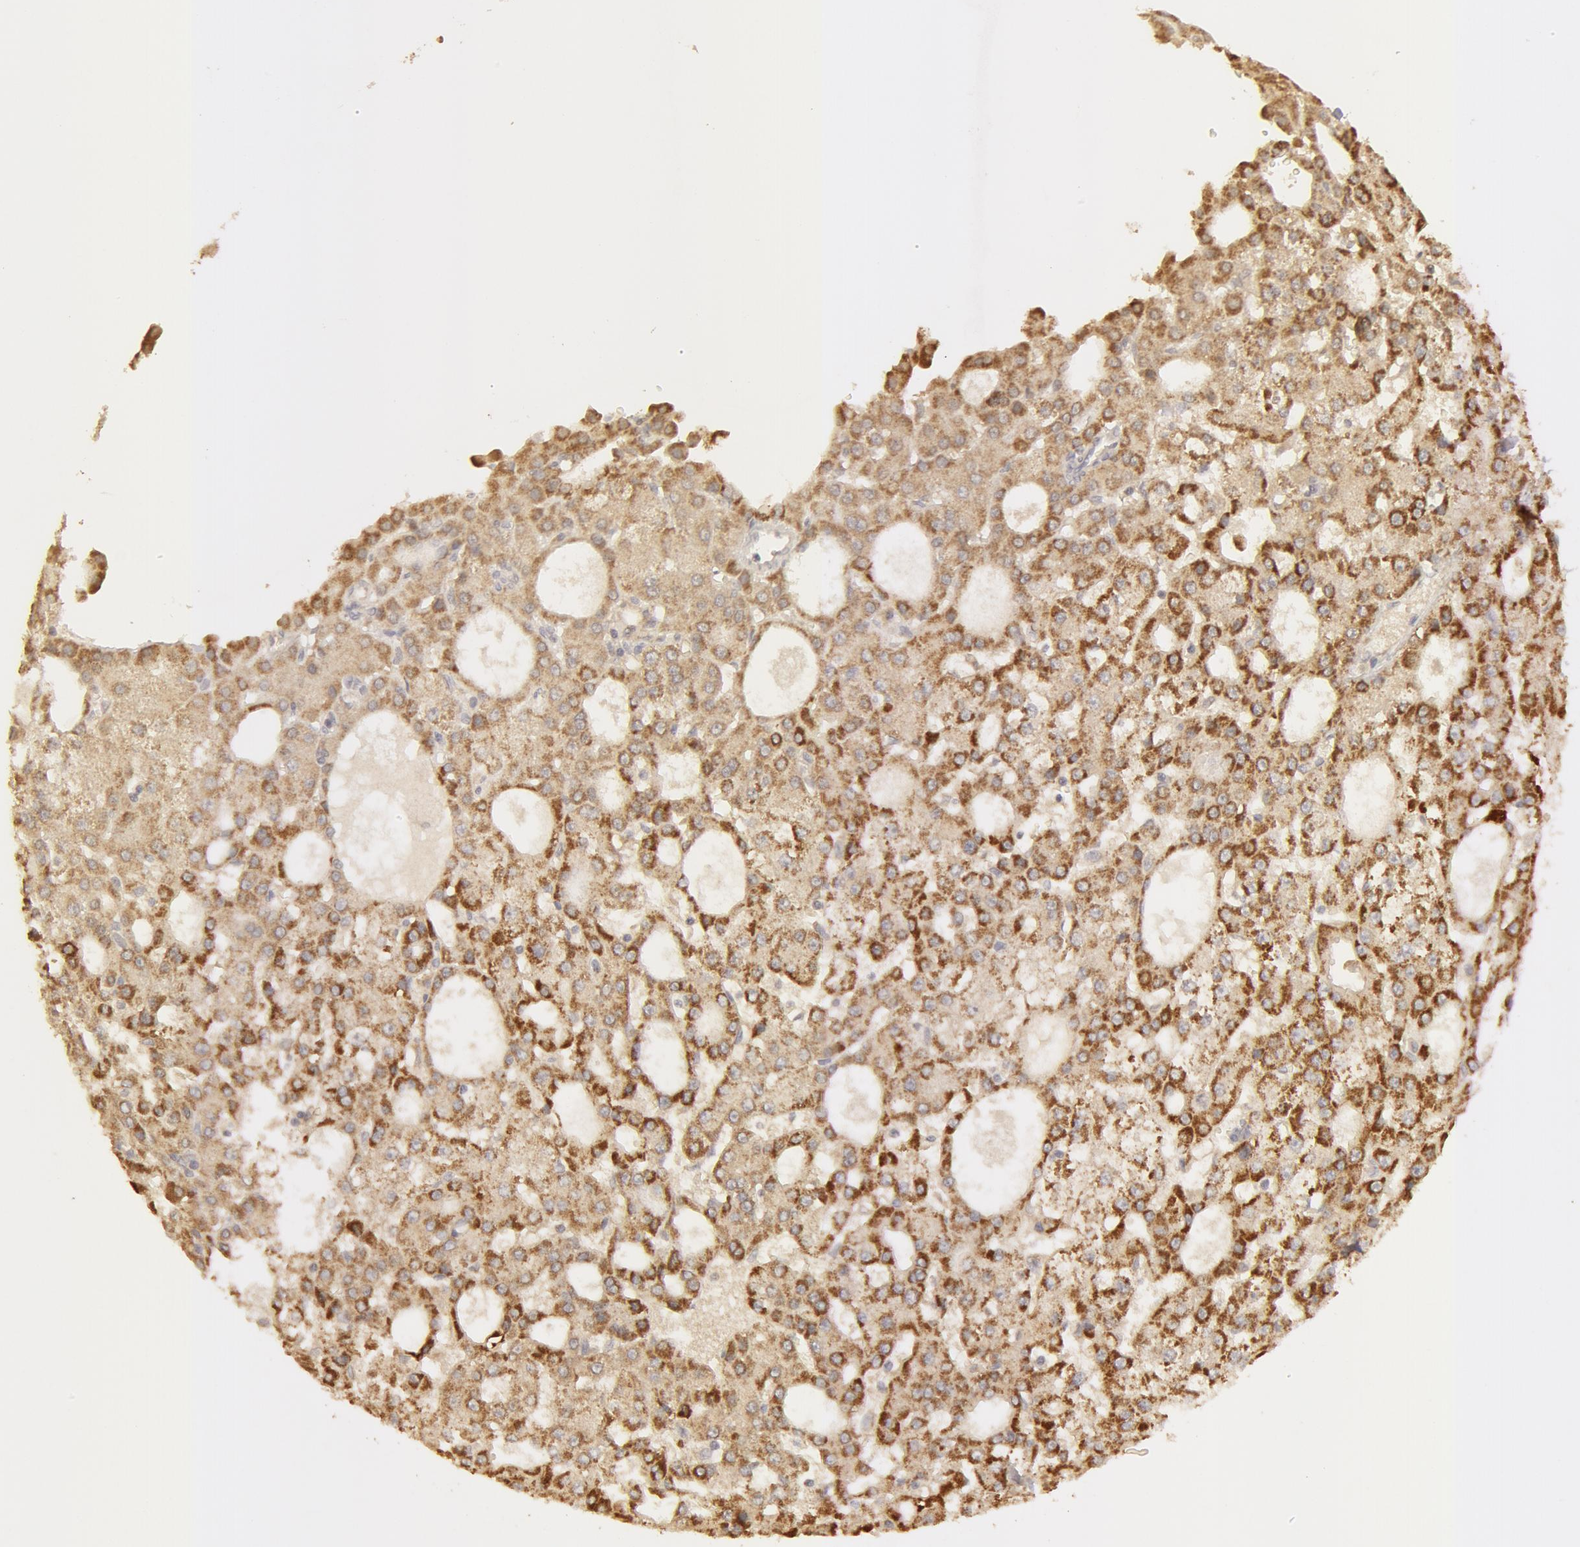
{"staining": {"intensity": "weak", "quantity": "25%-75%", "location": "cytoplasmic/membranous"}, "tissue": "liver cancer", "cell_type": "Tumor cells", "image_type": "cancer", "snomed": [{"axis": "morphology", "description": "Carcinoma, Hepatocellular, NOS"}, {"axis": "topography", "description": "Liver"}], "caption": "A high-resolution micrograph shows IHC staining of liver hepatocellular carcinoma, which demonstrates weak cytoplasmic/membranous expression in approximately 25%-75% of tumor cells. (brown staining indicates protein expression, while blue staining denotes nuclei).", "gene": "ADPRH", "patient": {"sex": "male", "age": 47}}